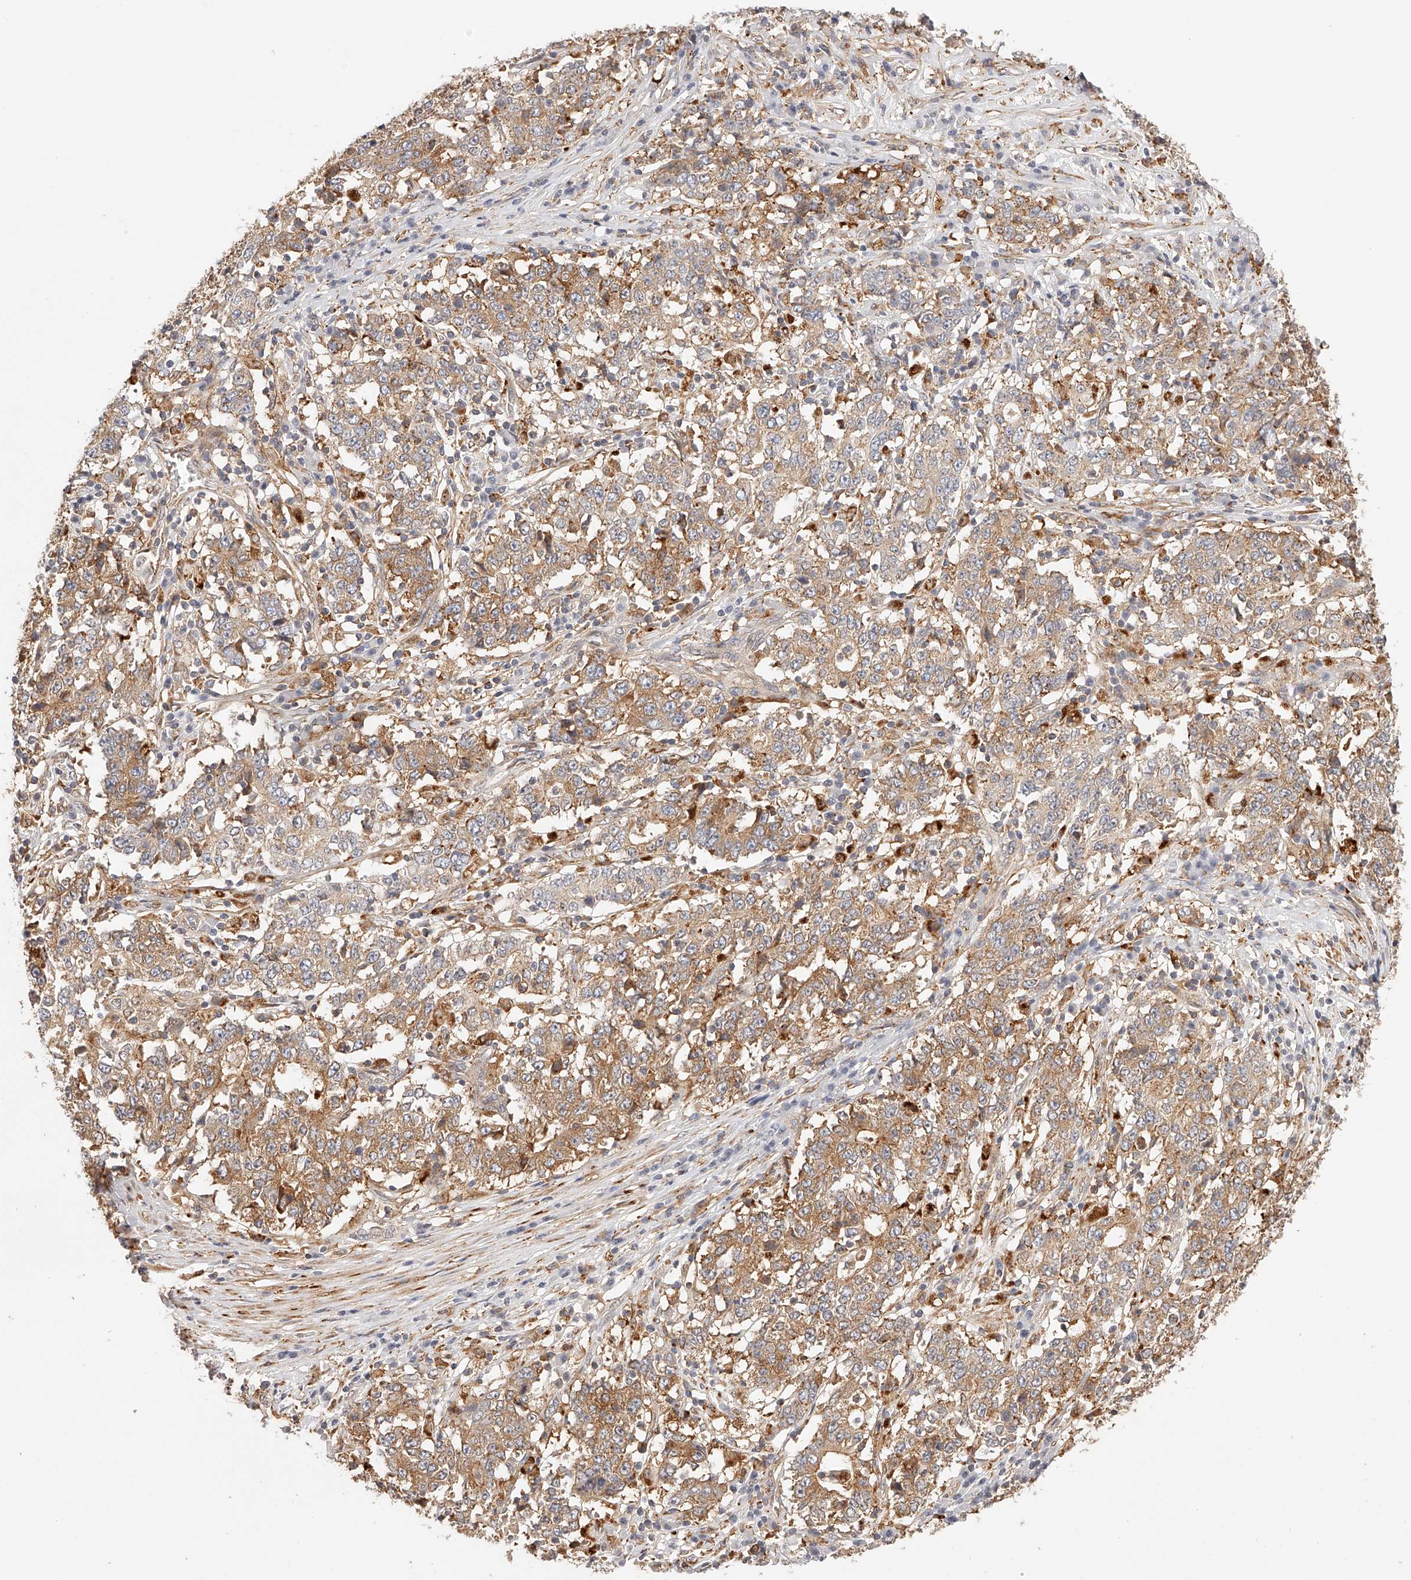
{"staining": {"intensity": "moderate", "quantity": ">75%", "location": "cytoplasmic/membranous"}, "tissue": "stomach cancer", "cell_type": "Tumor cells", "image_type": "cancer", "snomed": [{"axis": "morphology", "description": "Adenocarcinoma, NOS"}, {"axis": "topography", "description": "Stomach"}], "caption": "Stomach cancer stained for a protein reveals moderate cytoplasmic/membranous positivity in tumor cells. The staining is performed using DAB (3,3'-diaminobenzidine) brown chromogen to label protein expression. The nuclei are counter-stained blue using hematoxylin.", "gene": "SYNC", "patient": {"sex": "male", "age": 59}}